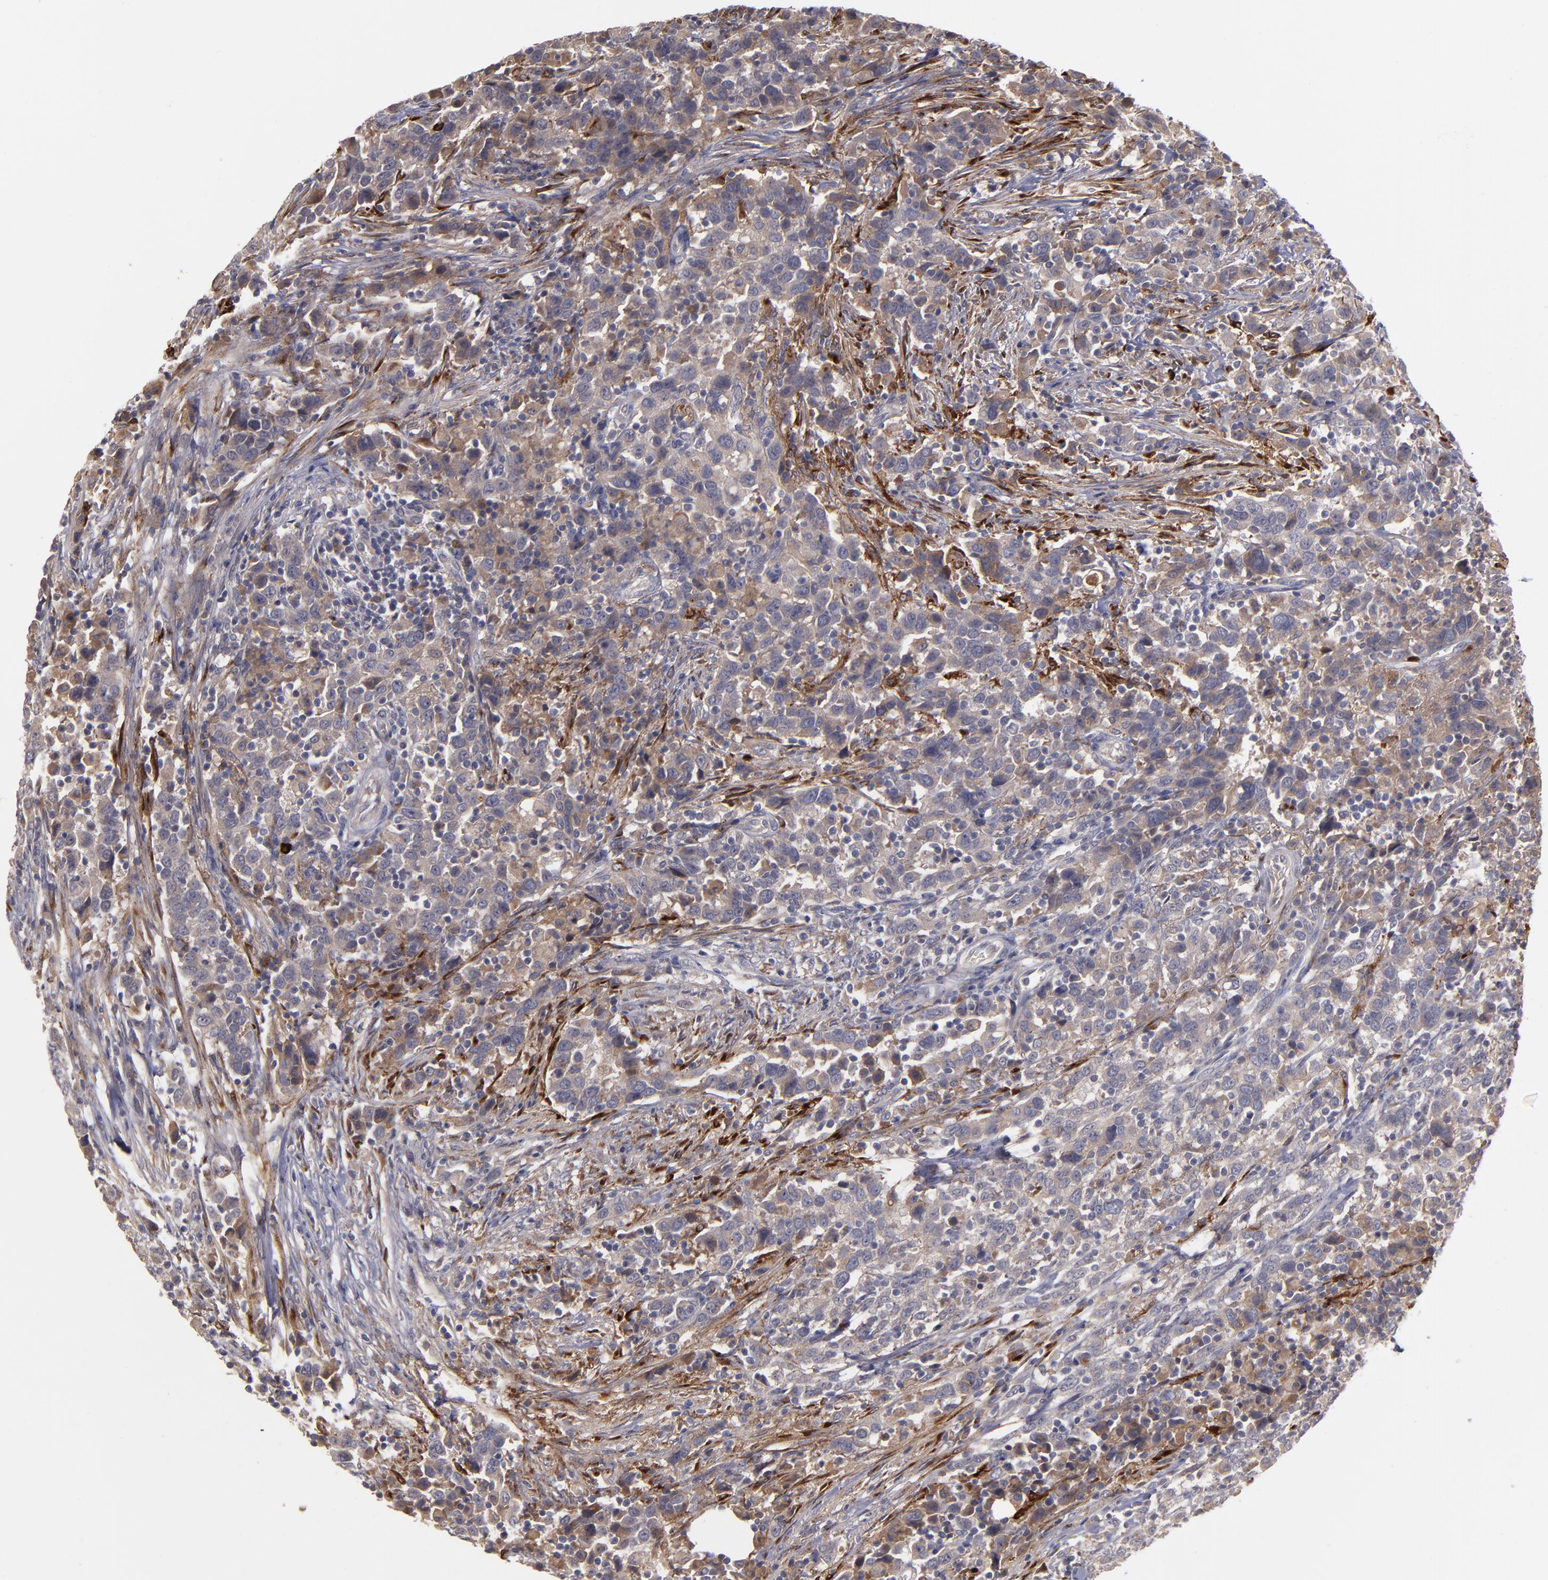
{"staining": {"intensity": "moderate", "quantity": ">75%", "location": "cytoplasmic/membranous"}, "tissue": "urothelial cancer", "cell_type": "Tumor cells", "image_type": "cancer", "snomed": [{"axis": "morphology", "description": "Urothelial carcinoma, High grade"}, {"axis": "topography", "description": "Urinary bladder"}], "caption": "Immunohistochemistry staining of urothelial cancer, which displays medium levels of moderate cytoplasmic/membranous staining in about >75% of tumor cells indicating moderate cytoplasmic/membranous protein staining. The staining was performed using DAB (brown) for protein detection and nuclei were counterstained in hematoxylin (blue).", "gene": "MMP11", "patient": {"sex": "male", "age": 61}}